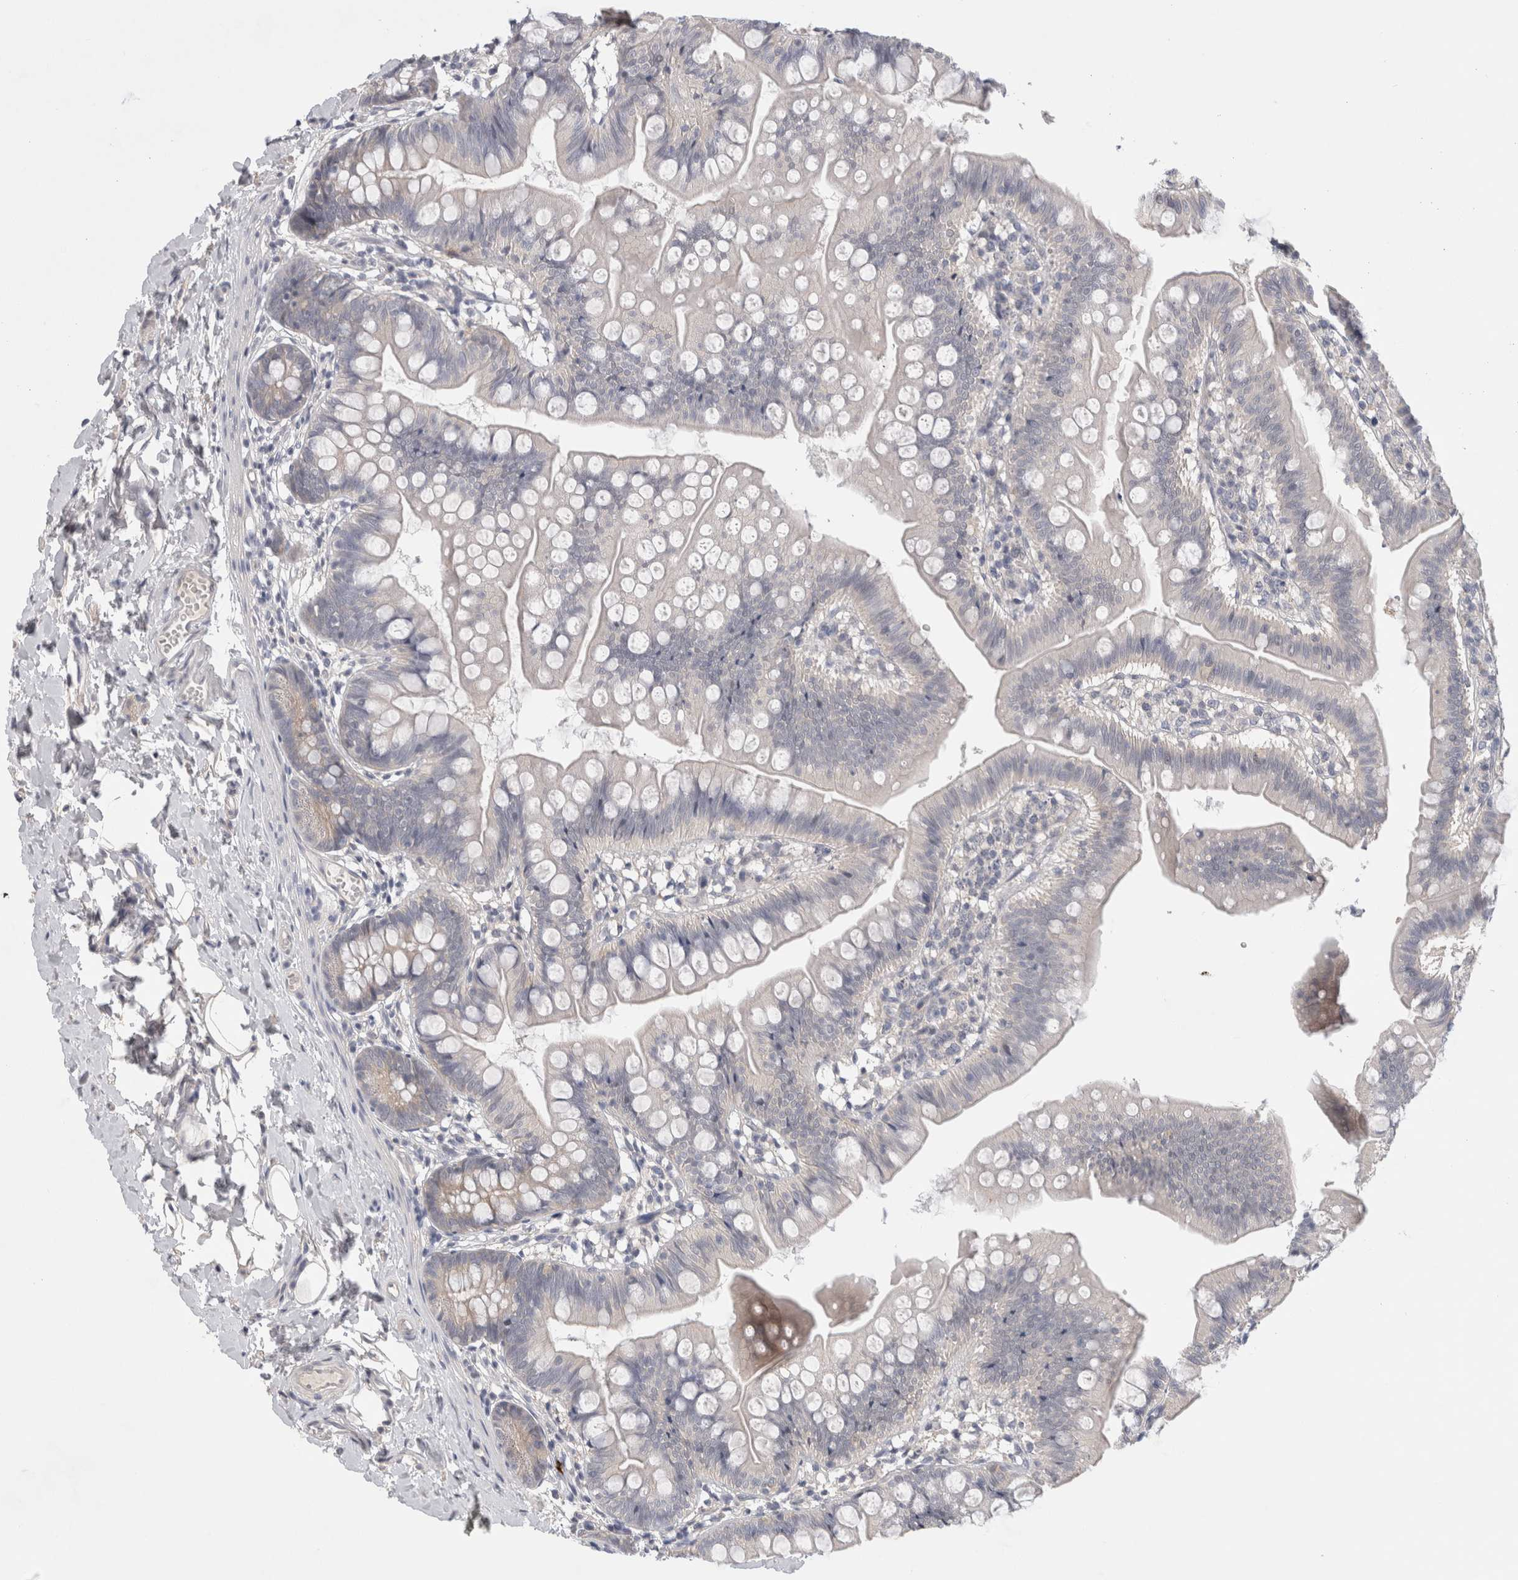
{"staining": {"intensity": "weak", "quantity": "<25%", "location": "cytoplasmic/membranous"}, "tissue": "small intestine", "cell_type": "Glandular cells", "image_type": "normal", "snomed": [{"axis": "morphology", "description": "Normal tissue, NOS"}, {"axis": "topography", "description": "Small intestine"}], "caption": "The immunohistochemistry micrograph has no significant positivity in glandular cells of small intestine. The staining was performed using DAB to visualize the protein expression in brown, while the nuclei were stained in blue with hematoxylin (Magnification: 20x).", "gene": "CERS3", "patient": {"sex": "male", "age": 7}}